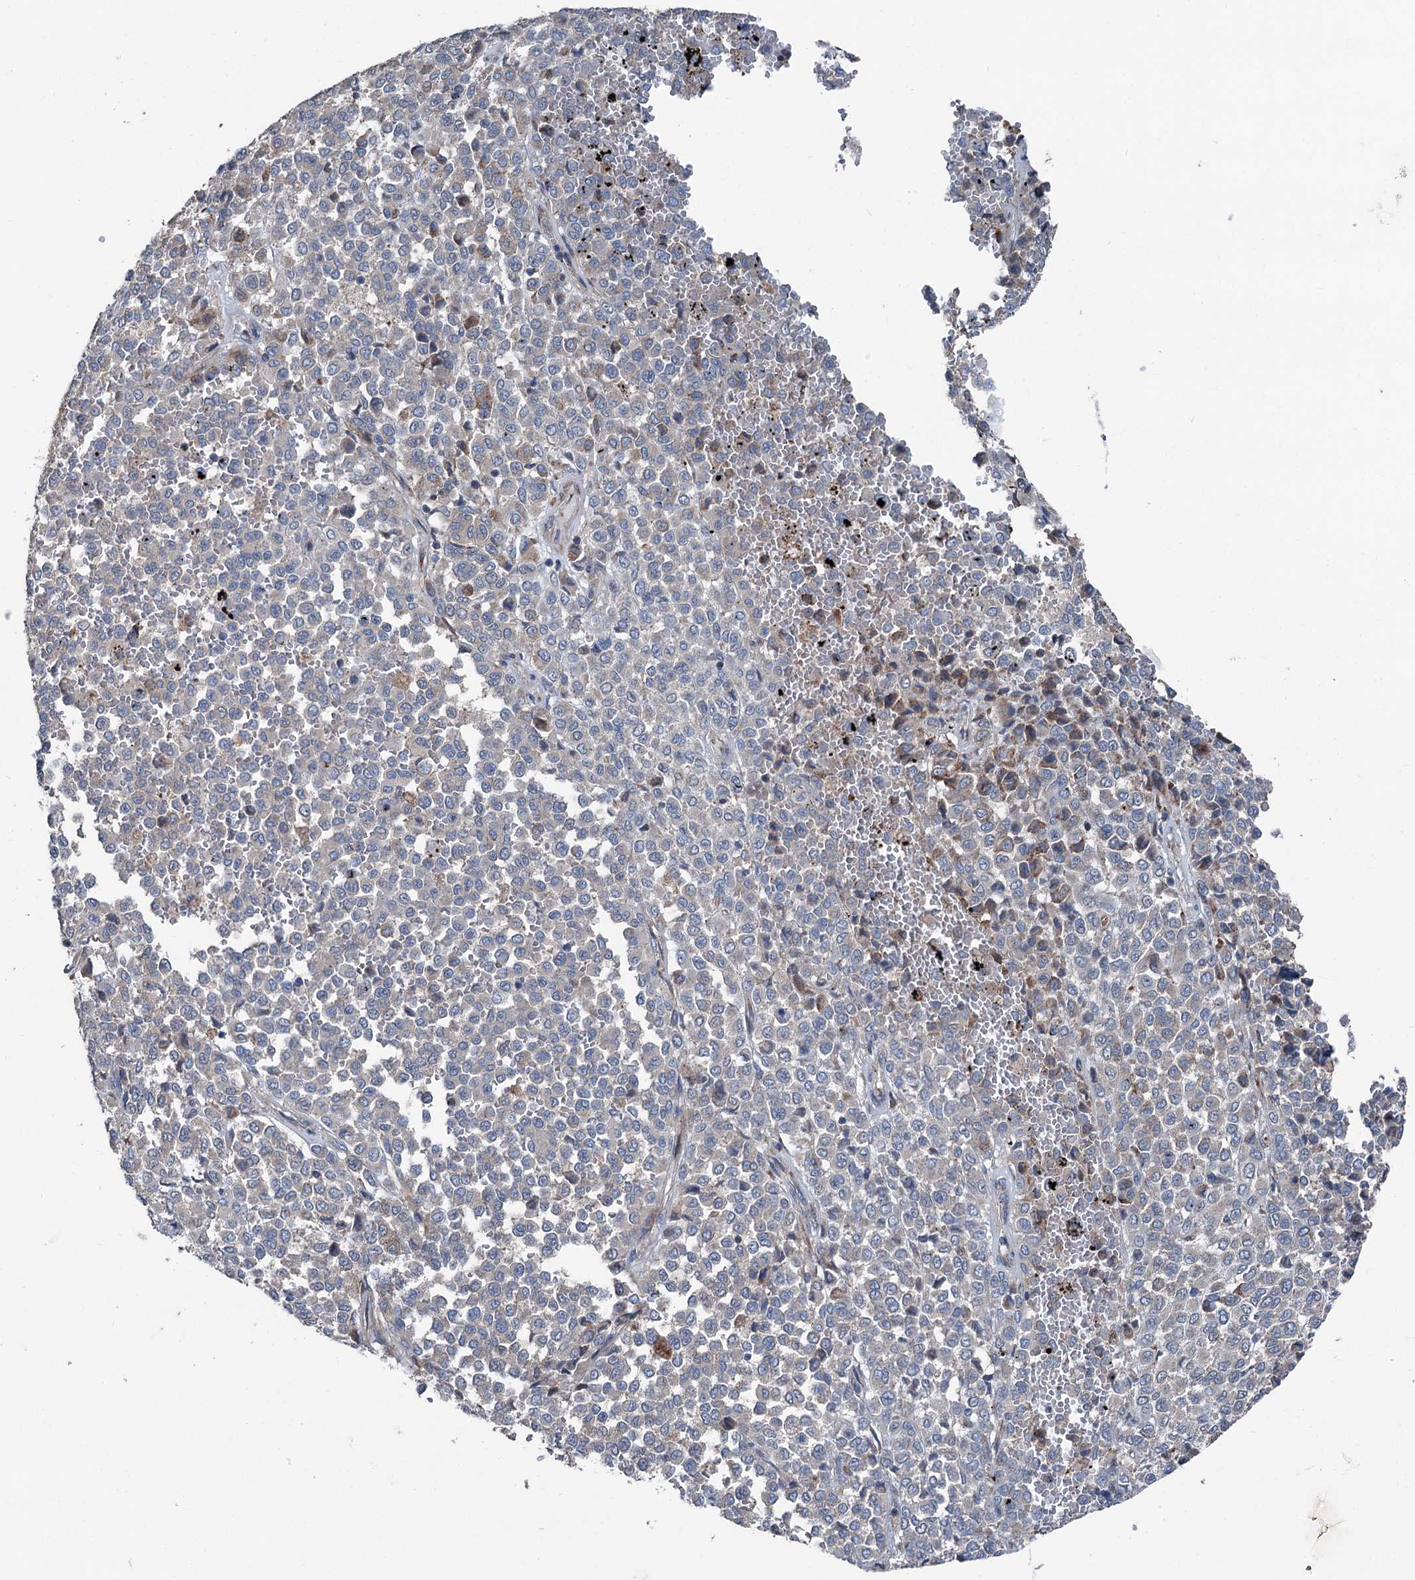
{"staining": {"intensity": "negative", "quantity": "none", "location": "none"}, "tissue": "melanoma", "cell_type": "Tumor cells", "image_type": "cancer", "snomed": [{"axis": "morphology", "description": "Malignant melanoma, Metastatic site"}, {"axis": "topography", "description": "Pancreas"}], "caption": "A high-resolution micrograph shows IHC staining of malignant melanoma (metastatic site), which exhibits no significant staining in tumor cells. (DAB immunohistochemistry, high magnification).", "gene": "RUFY1", "patient": {"sex": "female", "age": 30}}